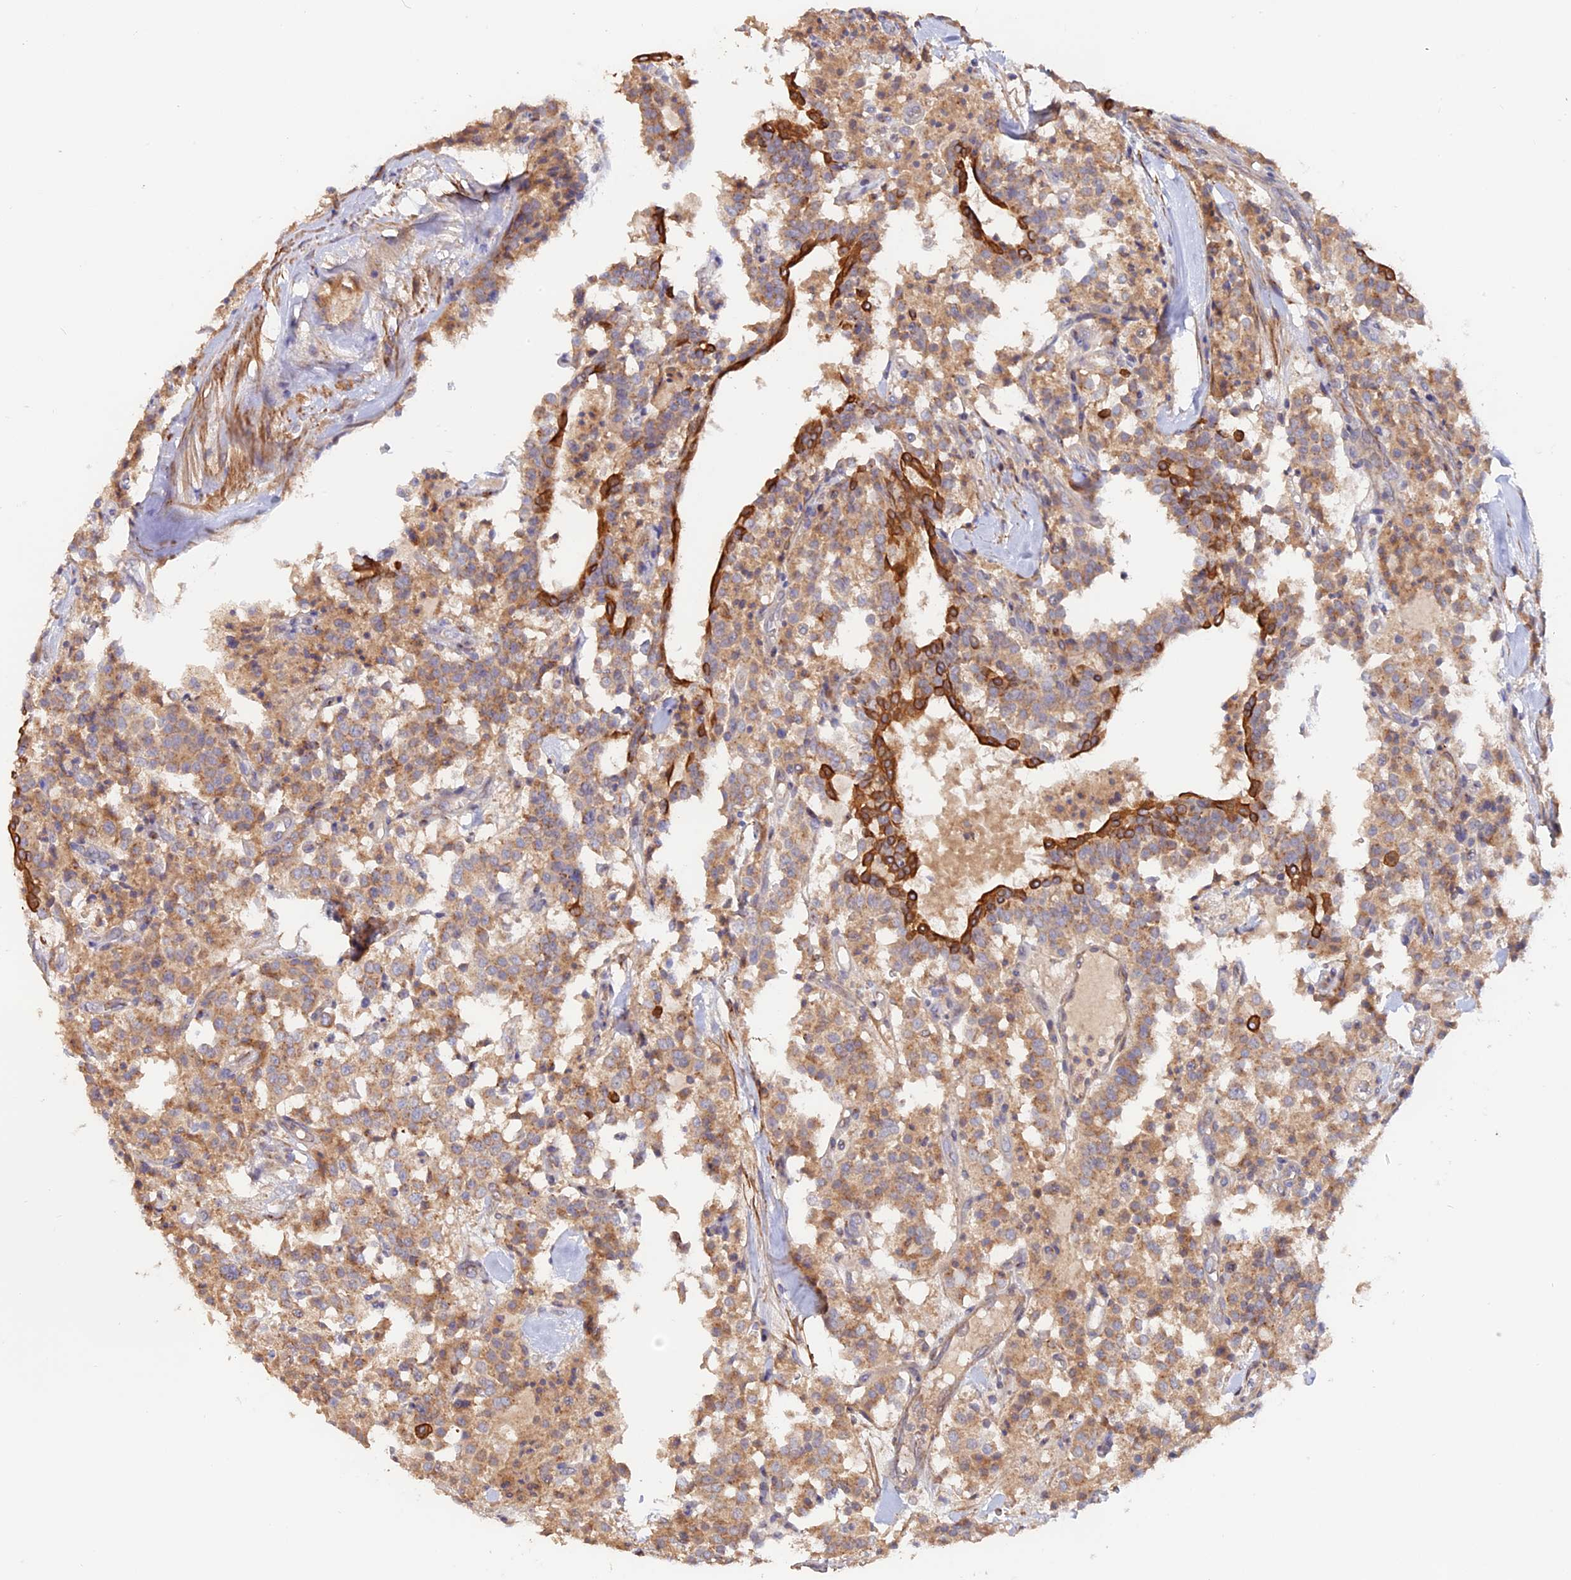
{"staining": {"intensity": "moderate", "quantity": ">75%", "location": "cytoplasmic/membranous"}, "tissue": "carcinoid", "cell_type": "Tumor cells", "image_type": "cancer", "snomed": [{"axis": "morphology", "description": "Carcinoid, malignant, NOS"}, {"axis": "topography", "description": "Lung"}], "caption": "A medium amount of moderate cytoplasmic/membranous expression is present in about >75% of tumor cells in carcinoid tissue.", "gene": "TANGO6", "patient": {"sex": "male", "age": 30}}